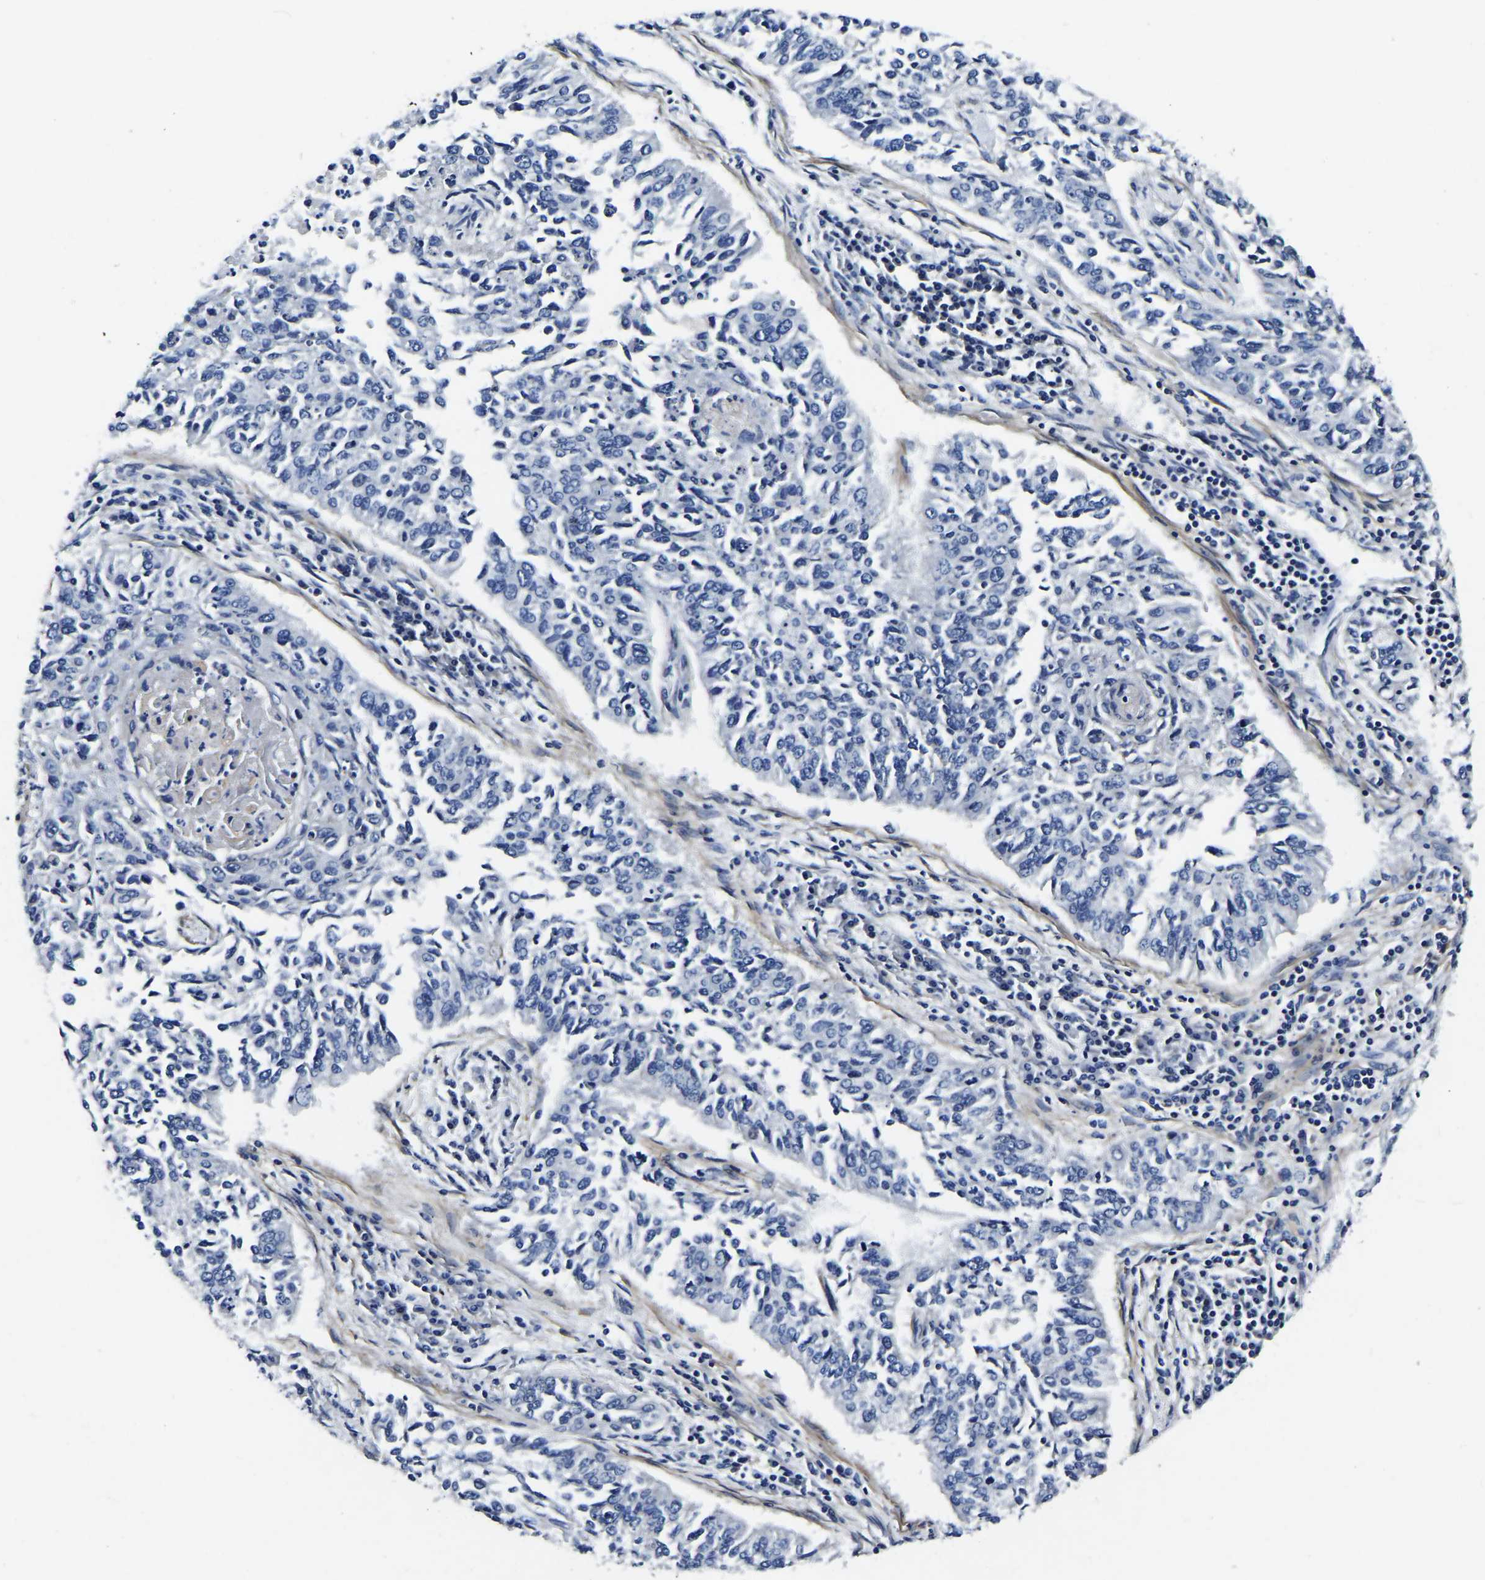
{"staining": {"intensity": "negative", "quantity": "none", "location": "none"}, "tissue": "lung cancer", "cell_type": "Tumor cells", "image_type": "cancer", "snomed": [{"axis": "morphology", "description": "Normal tissue, NOS"}, {"axis": "morphology", "description": "Squamous cell carcinoma, NOS"}, {"axis": "topography", "description": "Cartilage tissue"}, {"axis": "topography", "description": "Bronchus"}, {"axis": "topography", "description": "Lung"}], "caption": "Lung cancer (squamous cell carcinoma) stained for a protein using immunohistochemistry (IHC) reveals no positivity tumor cells.", "gene": "KCTD17", "patient": {"sex": "female", "age": 49}}